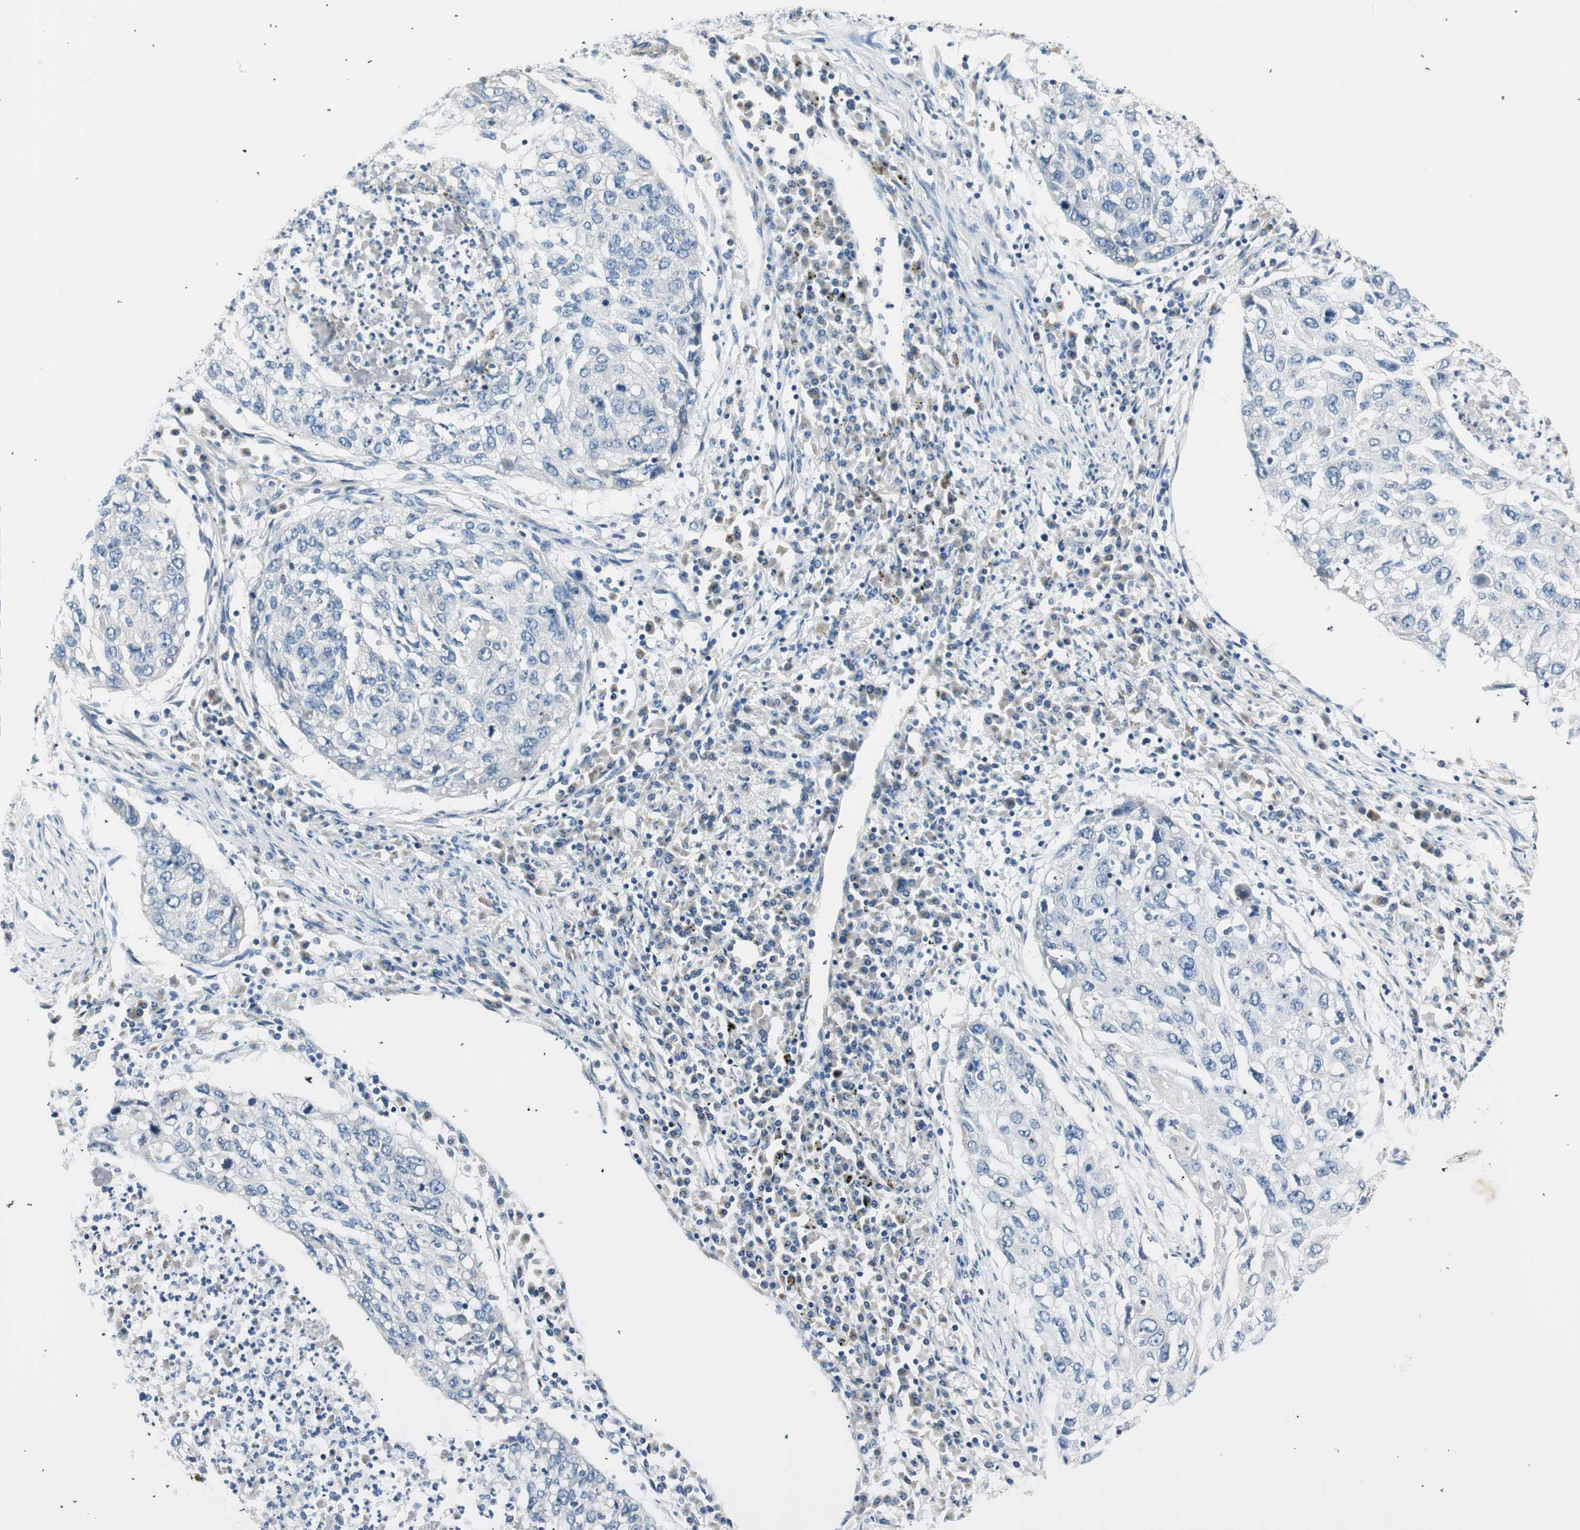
{"staining": {"intensity": "negative", "quantity": "none", "location": "none"}, "tissue": "lung cancer", "cell_type": "Tumor cells", "image_type": "cancer", "snomed": [{"axis": "morphology", "description": "Squamous cell carcinoma, NOS"}, {"axis": "topography", "description": "Lung"}], "caption": "IHC of lung cancer (squamous cell carcinoma) demonstrates no expression in tumor cells.", "gene": "TMF1", "patient": {"sex": "female", "age": 63}}